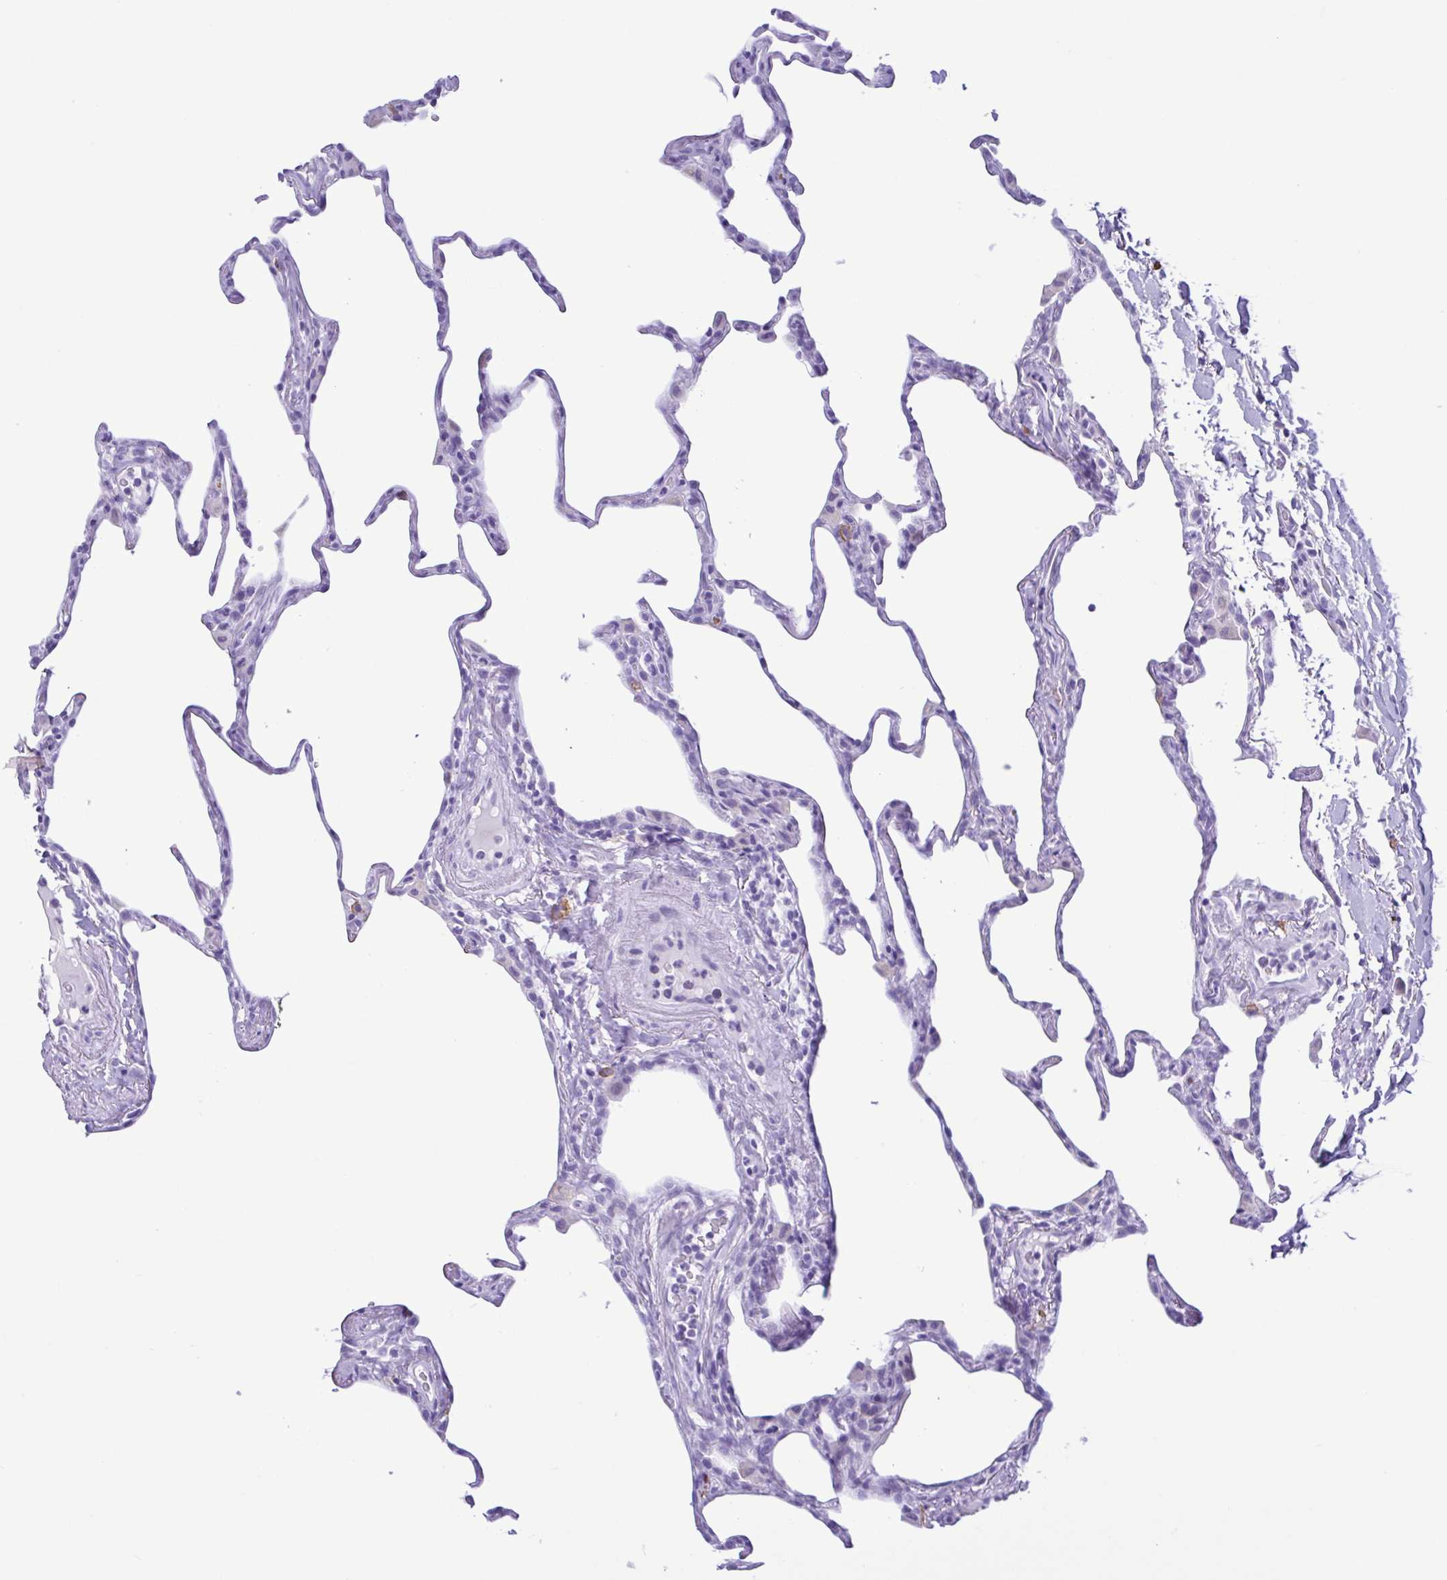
{"staining": {"intensity": "negative", "quantity": "none", "location": "none"}, "tissue": "lung", "cell_type": "Alveolar cells", "image_type": "normal", "snomed": [{"axis": "morphology", "description": "Normal tissue, NOS"}, {"axis": "topography", "description": "Lung"}], "caption": "There is no significant expression in alveolar cells of lung. (DAB (3,3'-diaminobenzidine) immunohistochemistry, high magnification).", "gene": "SPATA16", "patient": {"sex": "male", "age": 65}}